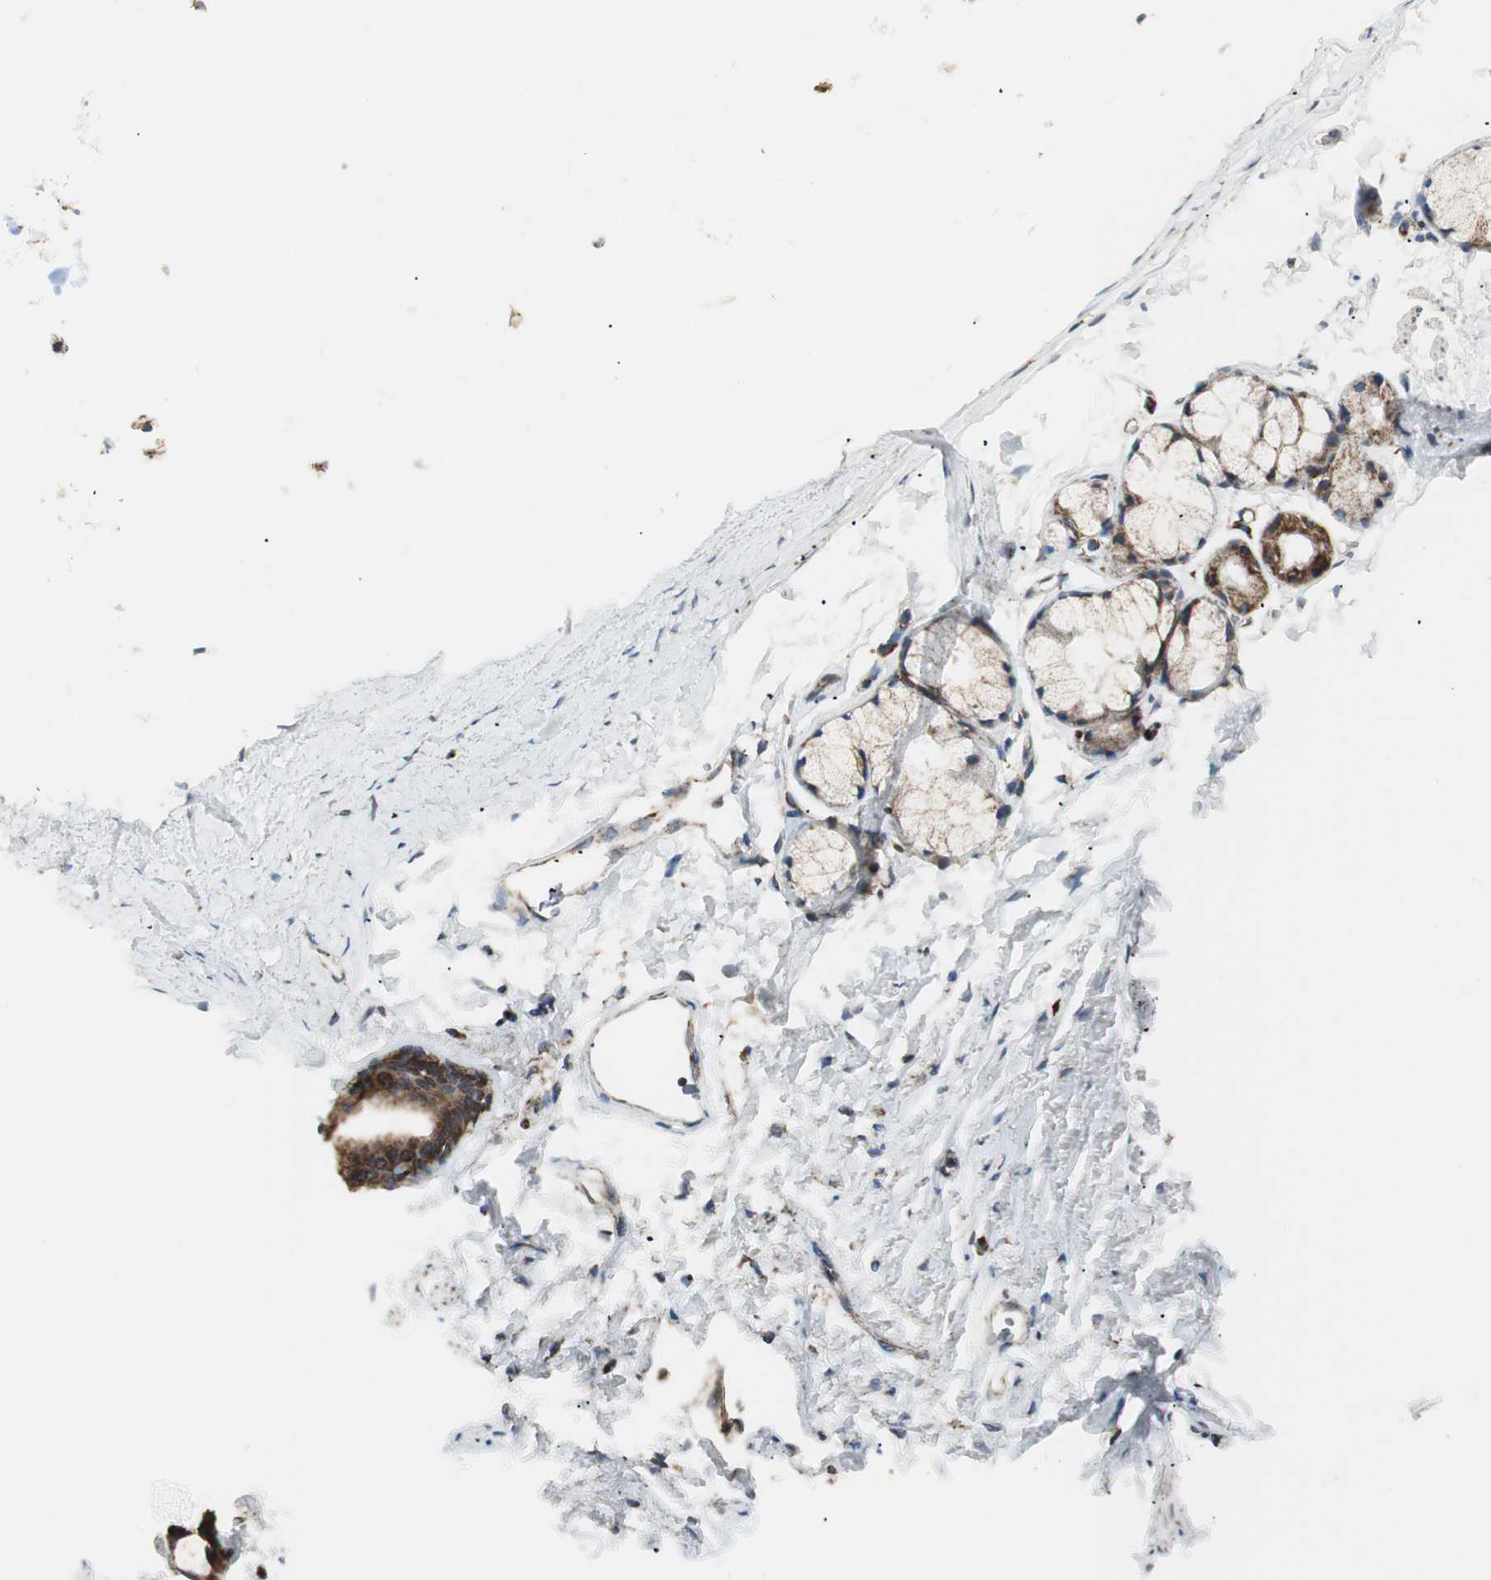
{"staining": {"intensity": "moderate", "quantity": ">75%", "location": "cytoplasmic/membranous"}, "tissue": "adipose tissue", "cell_type": "Adipocytes", "image_type": "normal", "snomed": [{"axis": "morphology", "description": "Normal tissue, NOS"}, {"axis": "topography", "description": "Cartilage tissue"}, {"axis": "topography", "description": "Bronchus"}], "caption": "Adipocytes reveal medium levels of moderate cytoplasmic/membranous expression in about >75% of cells in unremarkable adipose tissue. Using DAB (3,3'-diaminobenzidine) (brown) and hematoxylin (blue) stains, captured at high magnification using brightfield microscopy.", "gene": "TOMM22", "patient": {"sex": "female", "age": 73}}